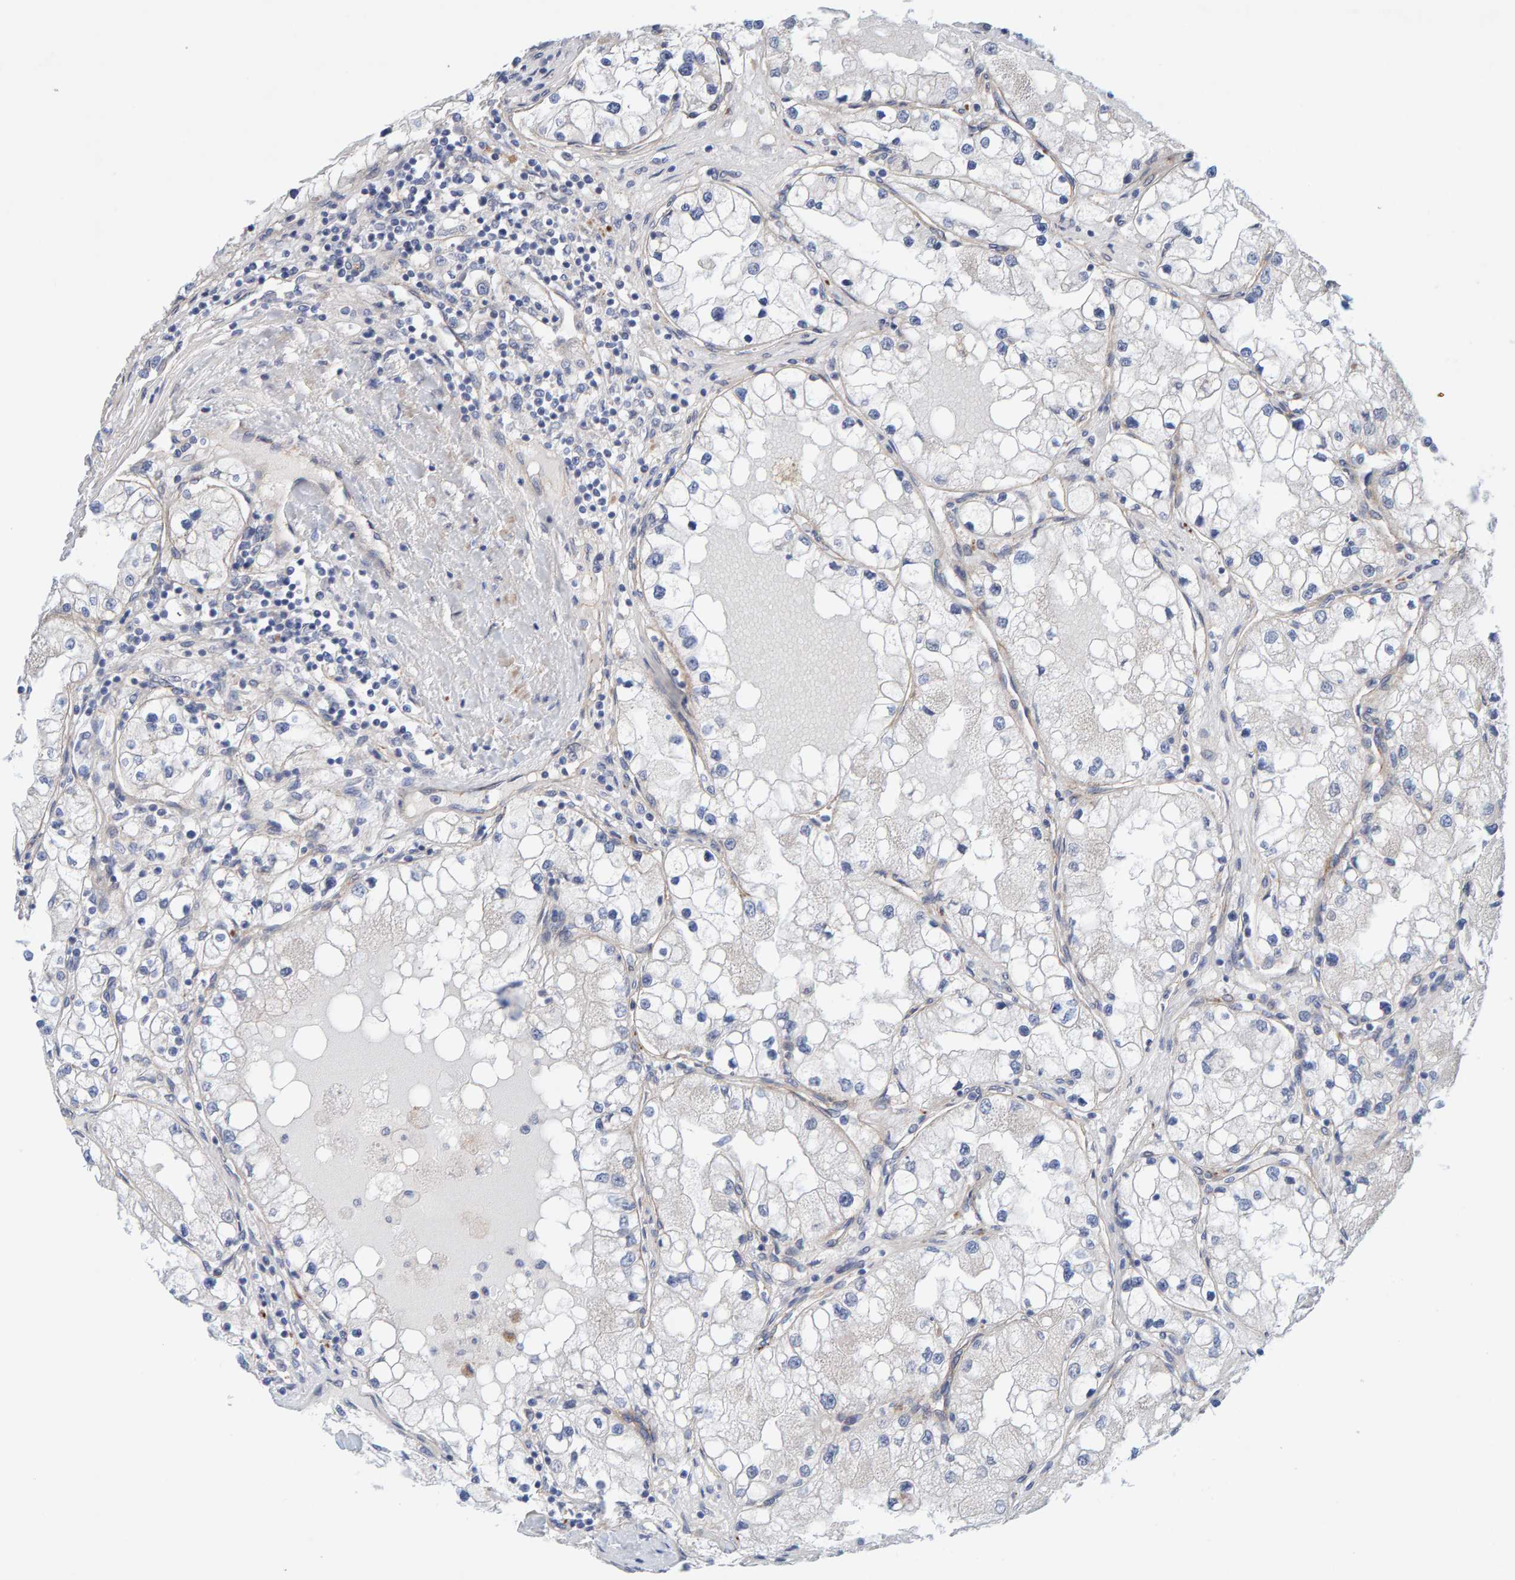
{"staining": {"intensity": "negative", "quantity": "none", "location": "none"}, "tissue": "renal cancer", "cell_type": "Tumor cells", "image_type": "cancer", "snomed": [{"axis": "morphology", "description": "Adenocarcinoma, NOS"}, {"axis": "topography", "description": "Kidney"}], "caption": "Immunohistochemistry histopathology image of neoplastic tissue: renal cancer (adenocarcinoma) stained with DAB demonstrates no significant protein expression in tumor cells.", "gene": "KRBA2", "patient": {"sex": "male", "age": 68}}